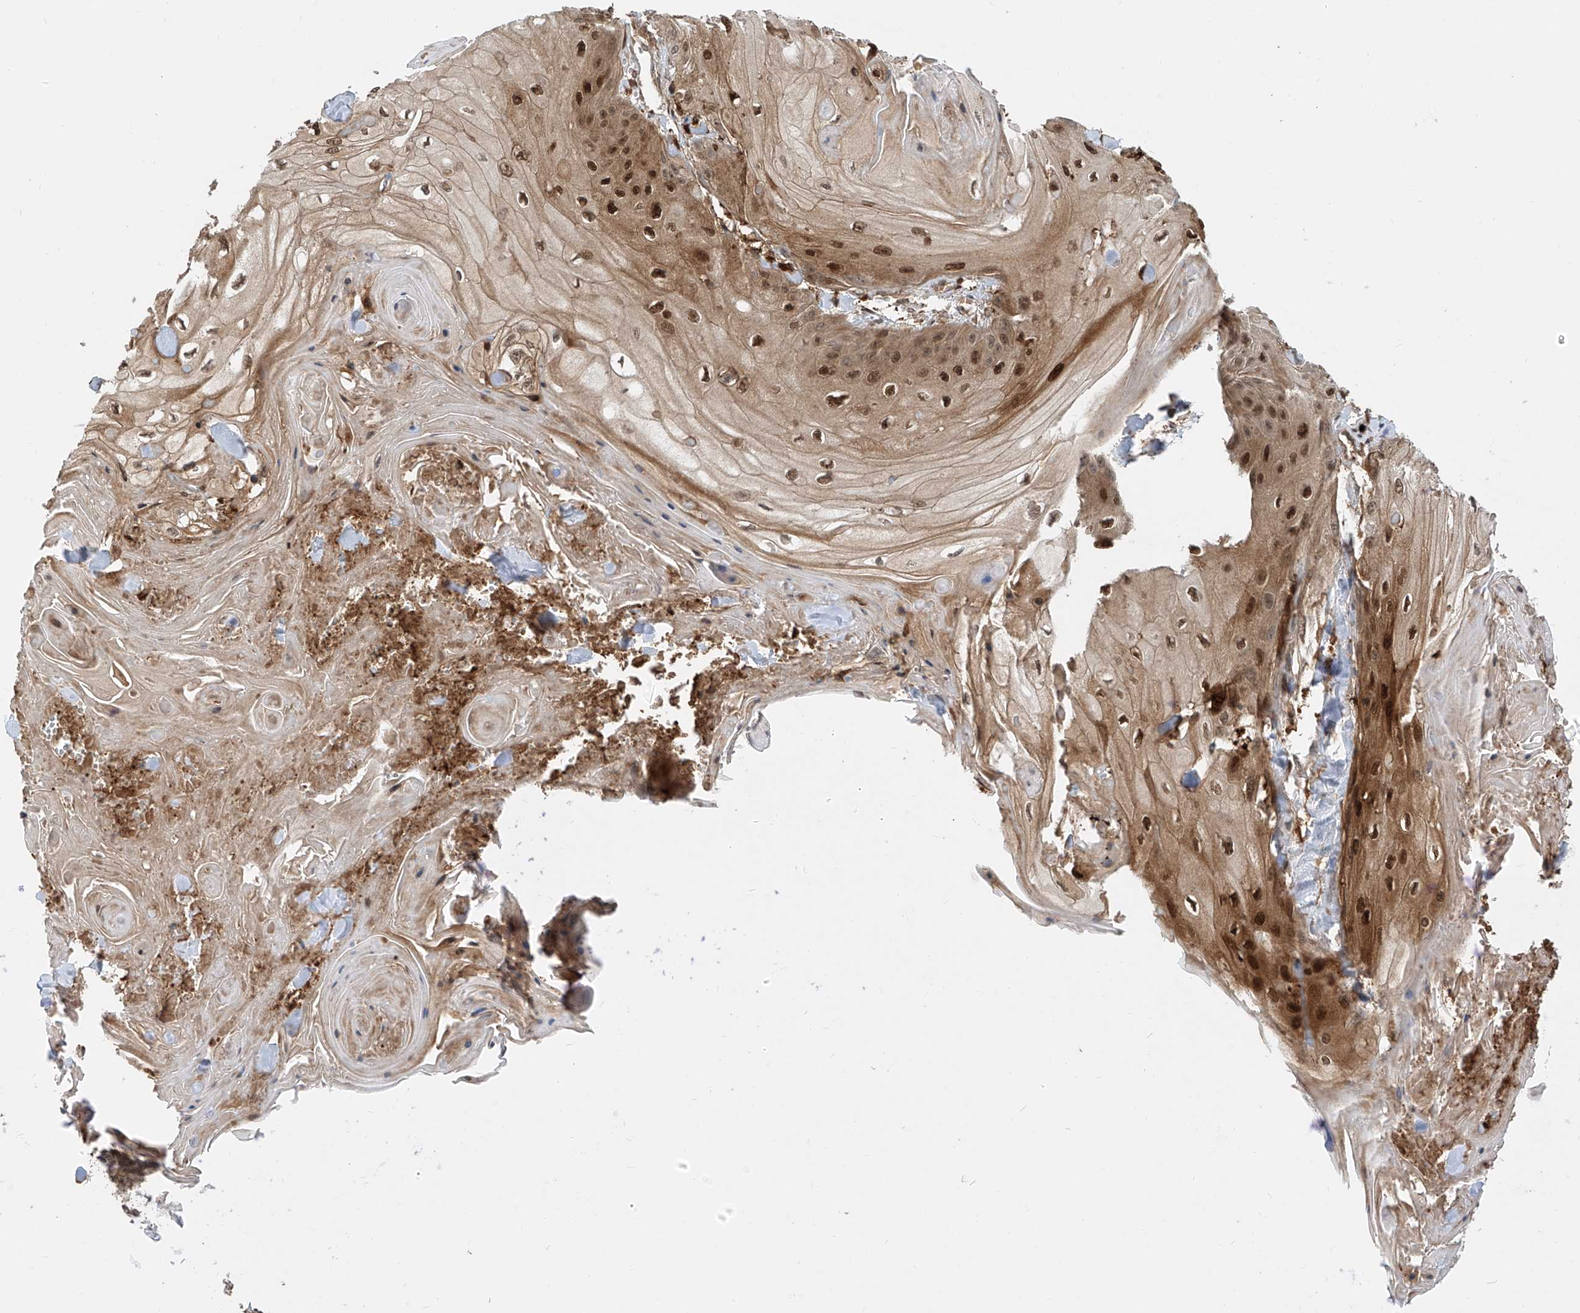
{"staining": {"intensity": "moderate", "quantity": ">75%", "location": "cytoplasmic/membranous,nuclear"}, "tissue": "skin cancer", "cell_type": "Tumor cells", "image_type": "cancer", "snomed": [{"axis": "morphology", "description": "Squamous cell carcinoma, NOS"}, {"axis": "topography", "description": "Skin"}], "caption": "Skin squamous cell carcinoma stained for a protein exhibits moderate cytoplasmic/membranous and nuclear positivity in tumor cells. Using DAB (brown) and hematoxylin (blue) stains, captured at high magnification using brightfield microscopy.", "gene": "ATAD2B", "patient": {"sex": "male", "age": 74}}